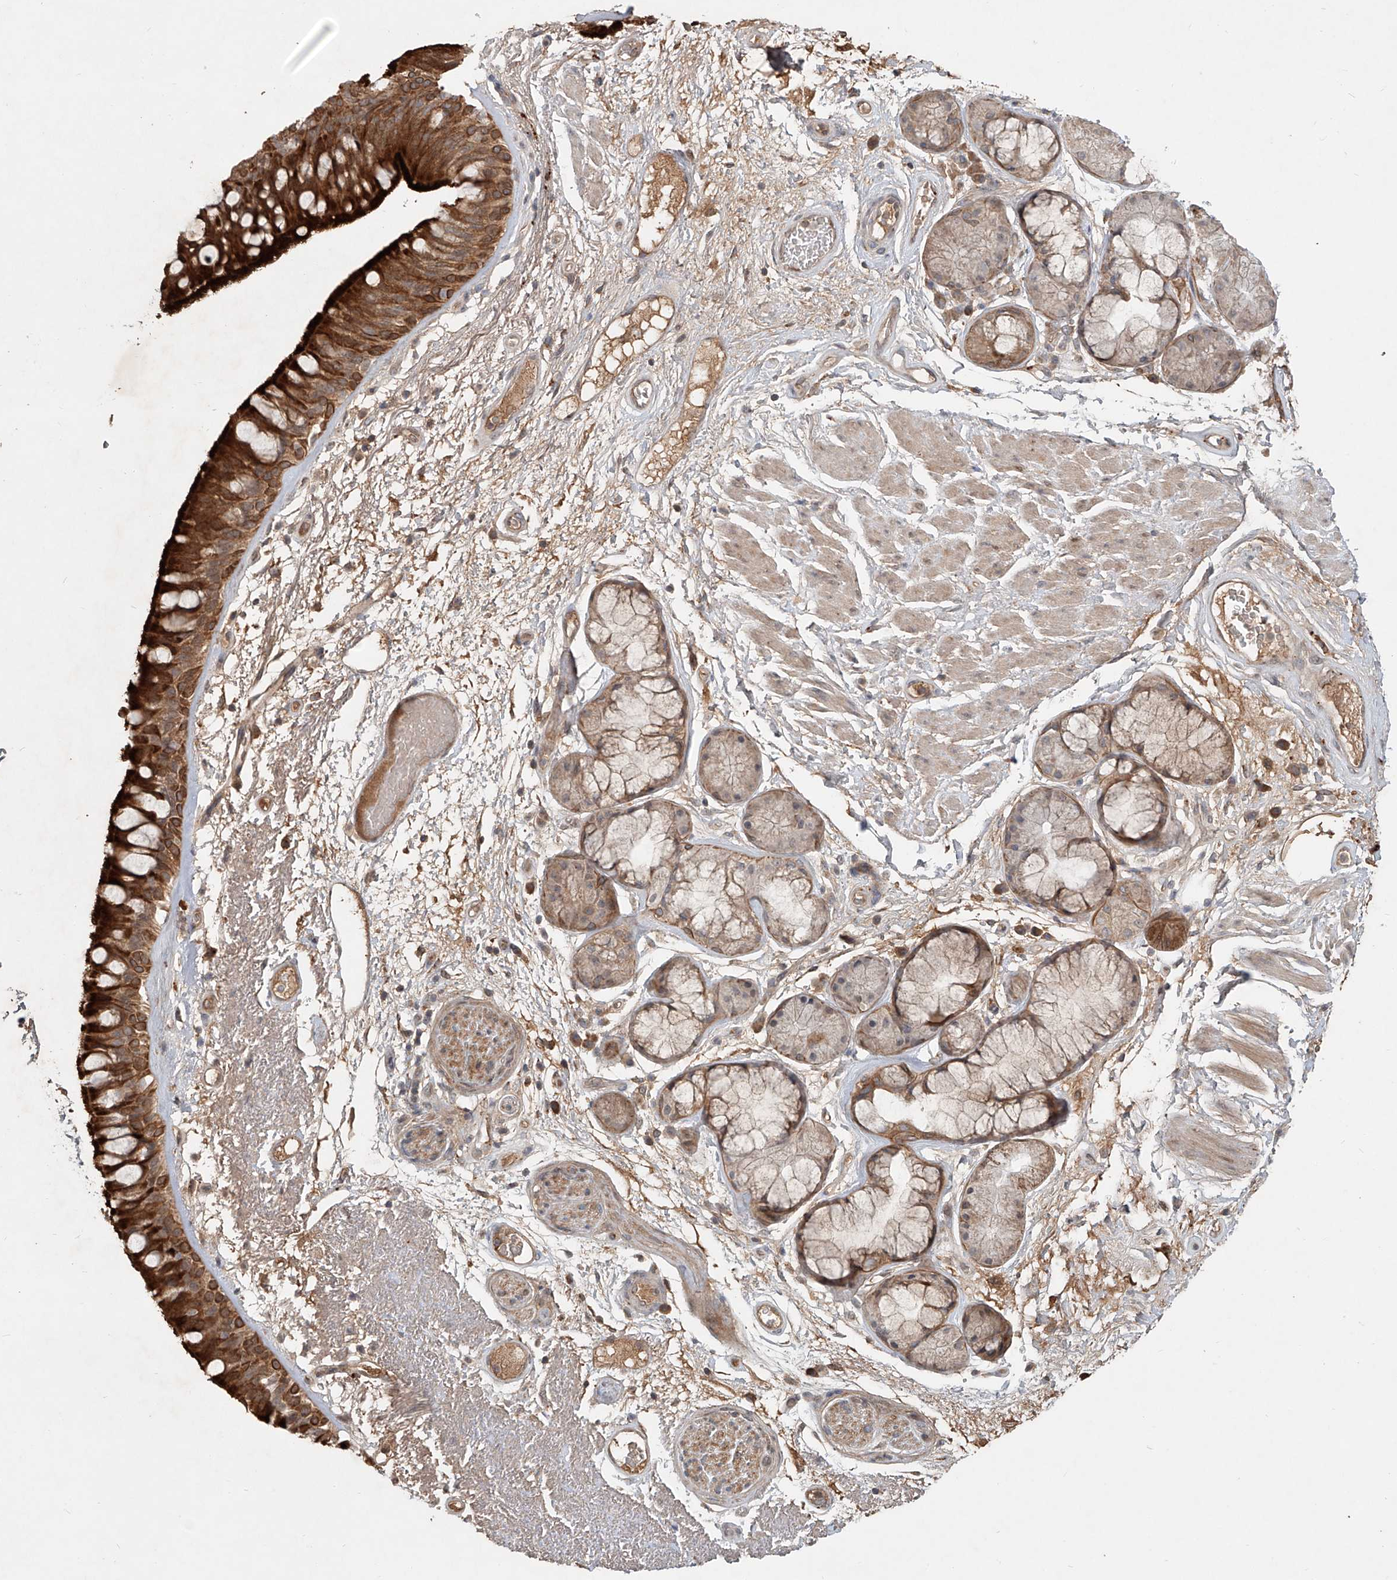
{"staining": {"intensity": "strong", "quantity": ">75%", "location": "cytoplasmic/membranous"}, "tissue": "bronchus", "cell_type": "Respiratory epithelial cells", "image_type": "normal", "snomed": [{"axis": "morphology", "description": "Normal tissue, NOS"}, {"axis": "morphology", "description": "Squamous cell carcinoma, NOS"}, {"axis": "topography", "description": "Lymph node"}, {"axis": "topography", "description": "Bronchus"}, {"axis": "topography", "description": "Lung"}], "caption": "This histopathology image demonstrates IHC staining of benign bronchus, with high strong cytoplasmic/membranous staining in about >75% of respiratory epithelial cells.", "gene": "IER5", "patient": {"sex": "male", "age": 66}}